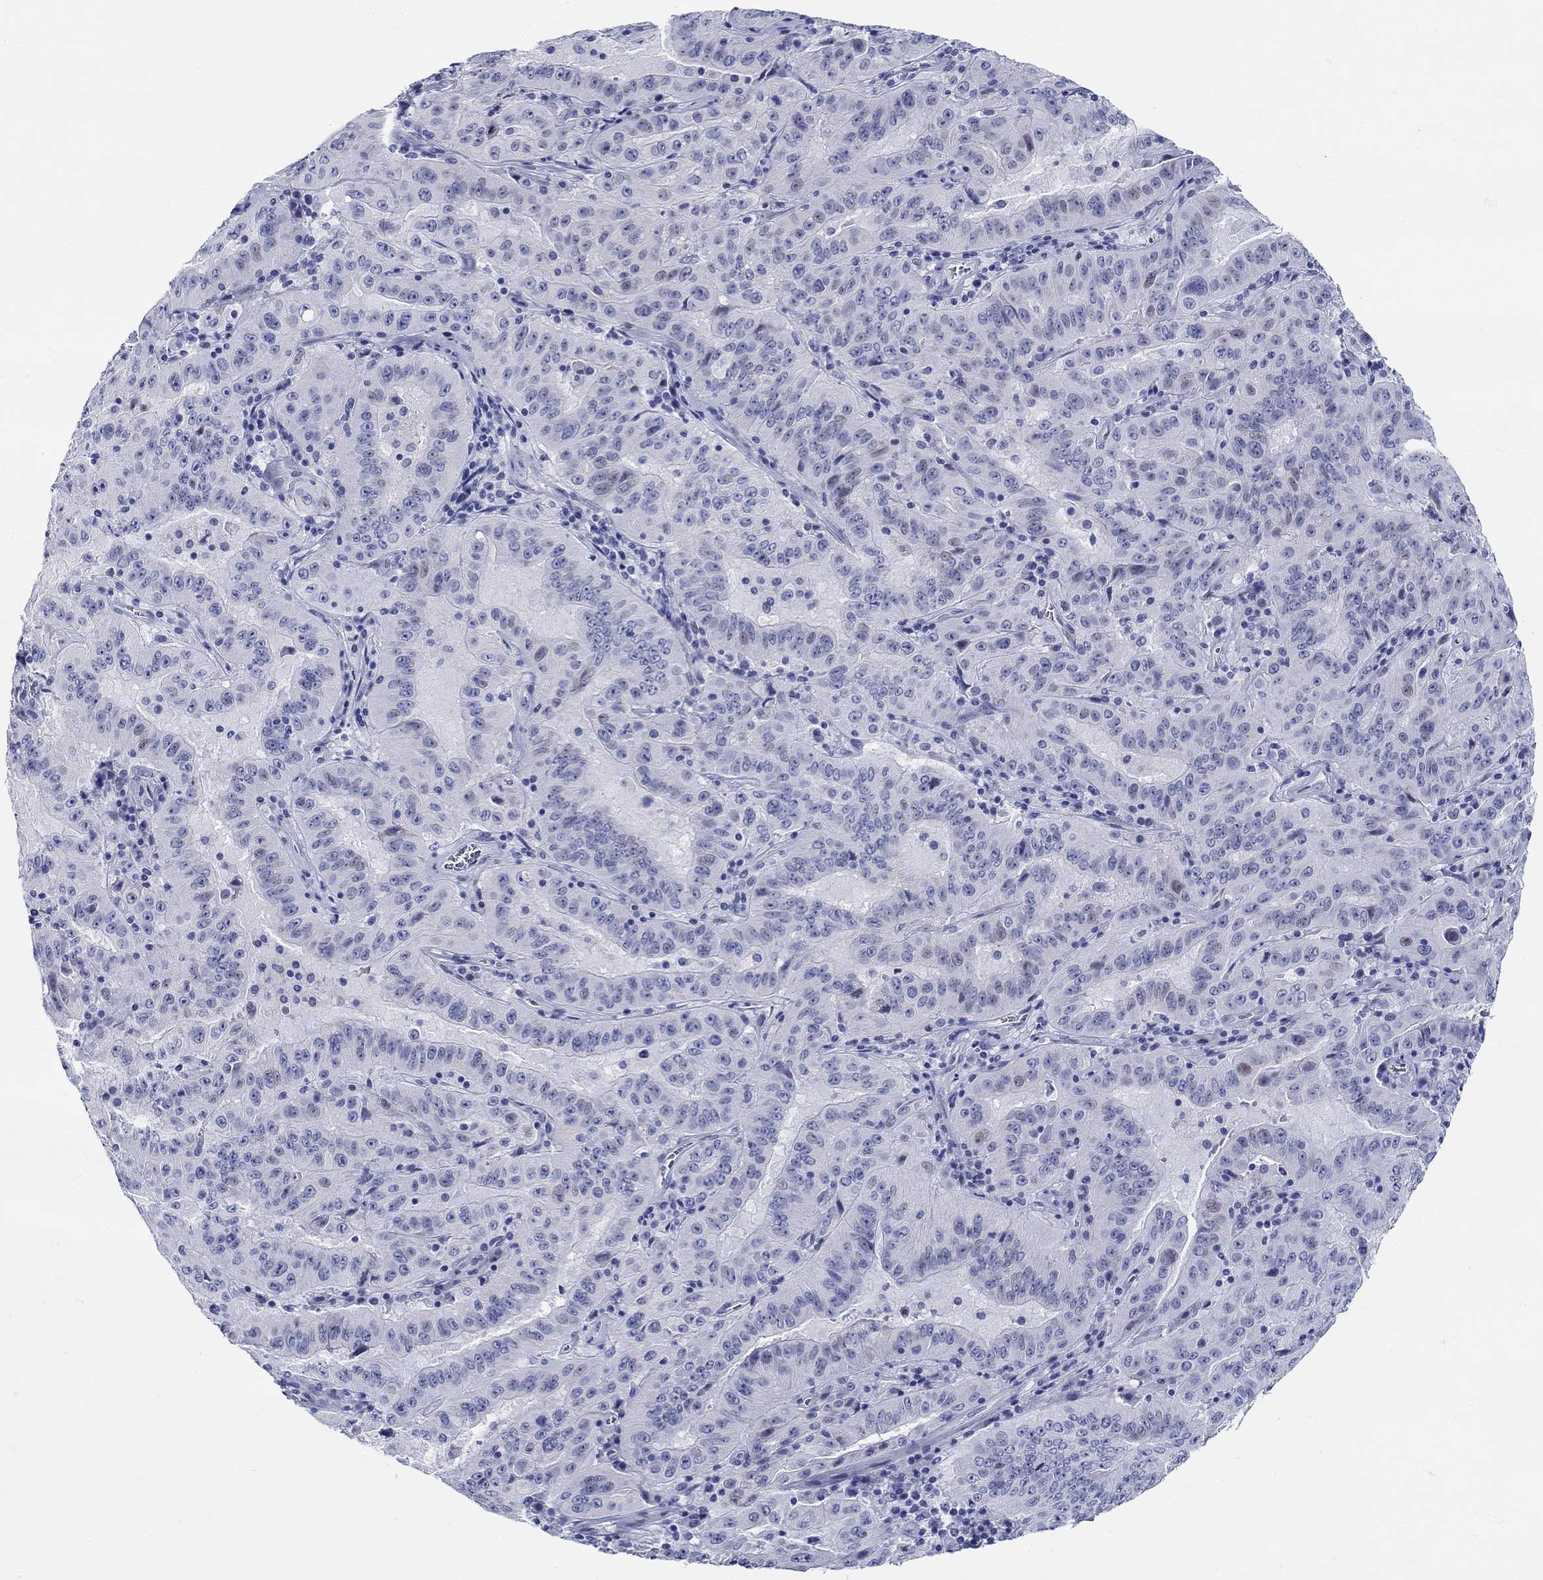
{"staining": {"intensity": "negative", "quantity": "none", "location": "none"}, "tissue": "pancreatic cancer", "cell_type": "Tumor cells", "image_type": "cancer", "snomed": [{"axis": "morphology", "description": "Adenocarcinoma, NOS"}, {"axis": "topography", "description": "Pancreas"}], "caption": "High magnification brightfield microscopy of pancreatic adenocarcinoma stained with DAB (3,3'-diaminobenzidine) (brown) and counterstained with hematoxylin (blue): tumor cells show no significant staining.", "gene": "CRYGS", "patient": {"sex": "male", "age": 63}}